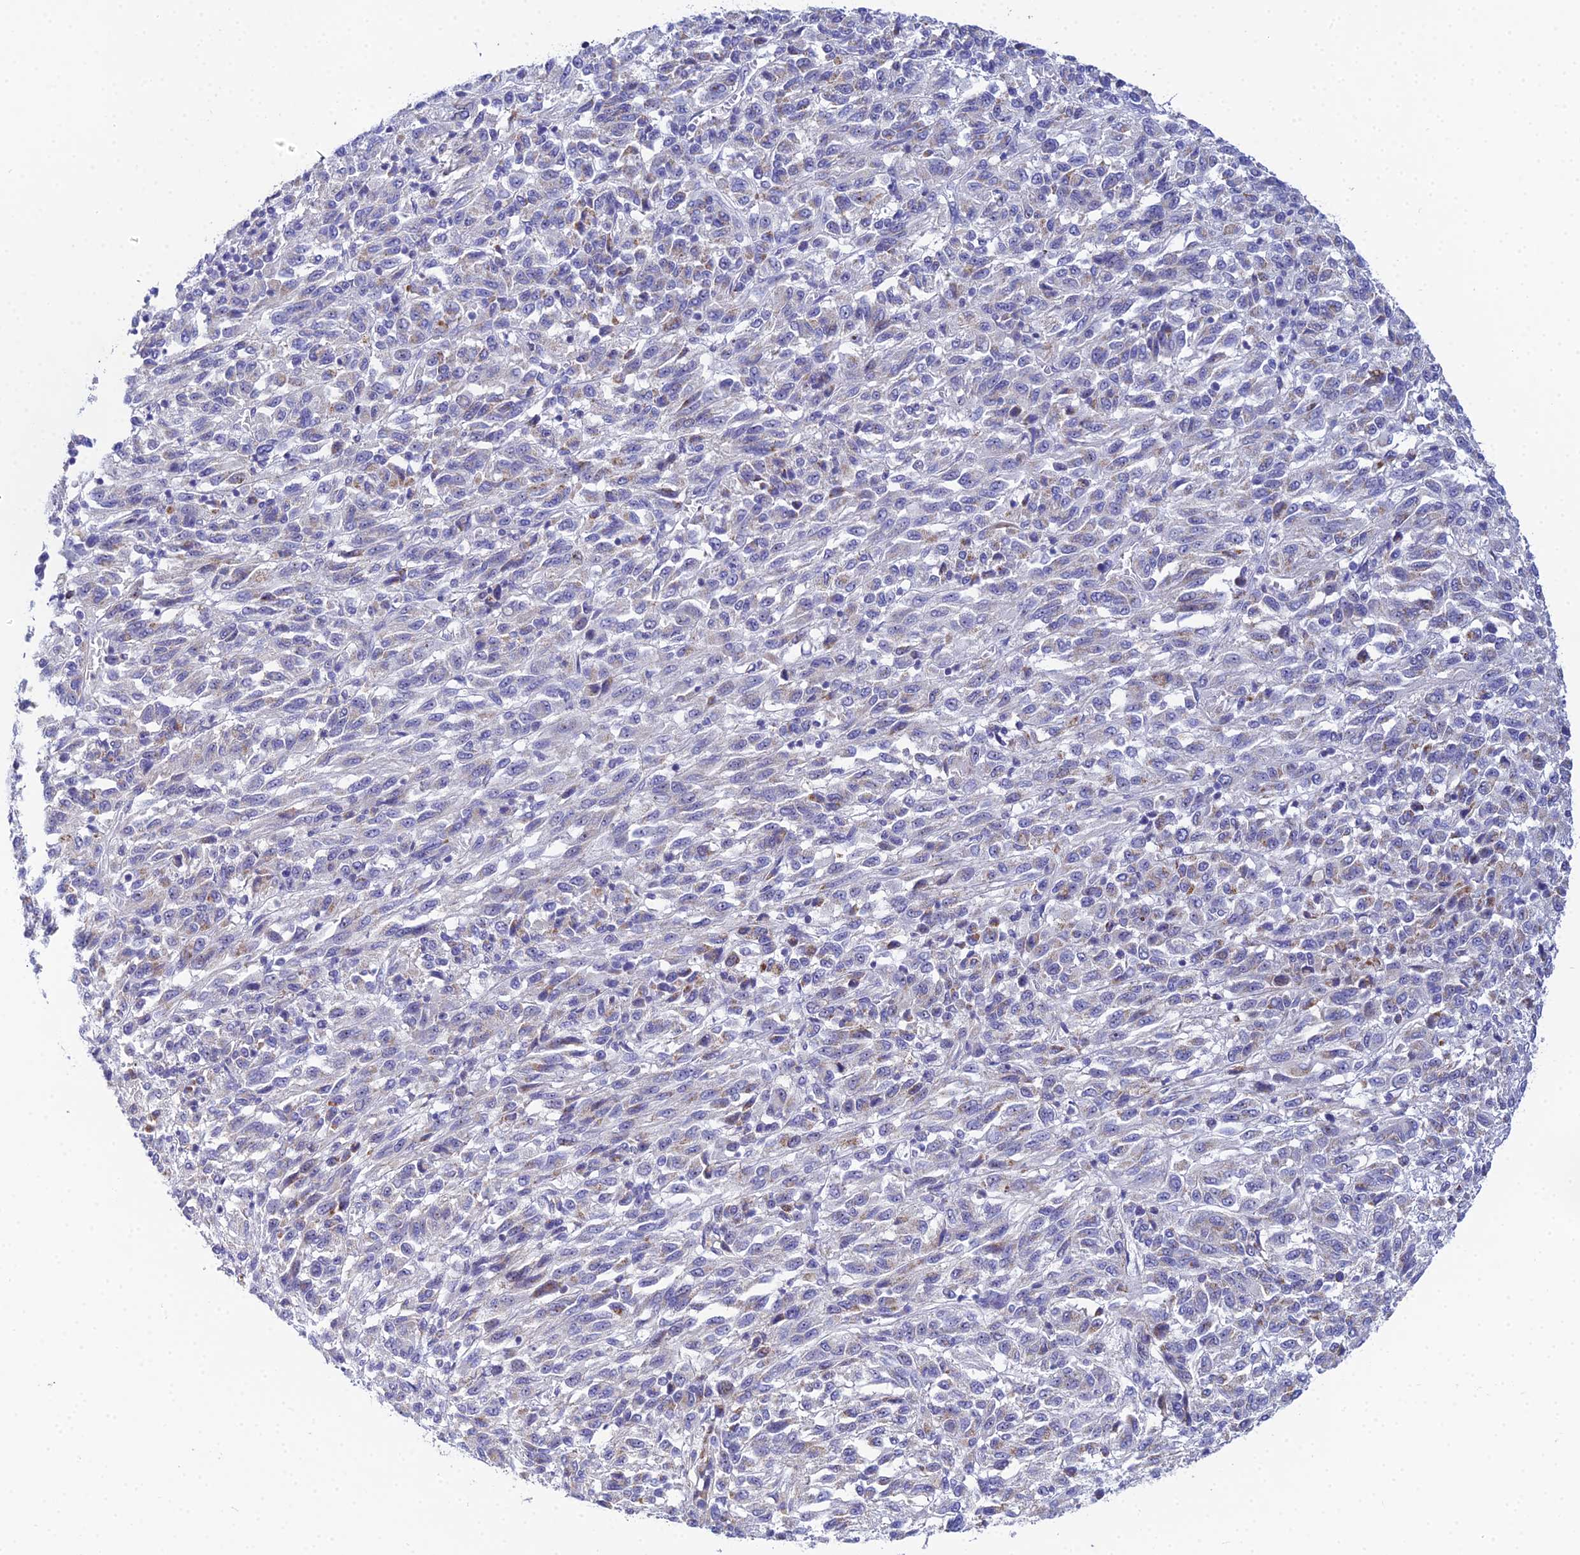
{"staining": {"intensity": "weak", "quantity": "25%-75%", "location": "cytoplasmic/membranous"}, "tissue": "melanoma", "cell_type": "Tumor cells", "image_type": "cancer", "snomed": [{"axis": "morphology", "description": "Malignant melanoma, Metastatic site"}, {"axis": "topography", "description": "Lung"}], "caption": "A low amount of weak cytoplasmic/membranous expression is appreciated in about 25%-75% of tumor cells in malignant melanoma (metastatic site) tissue.", "gene": "PLPP4", "patient": {"sex": "male", "age": 64}}